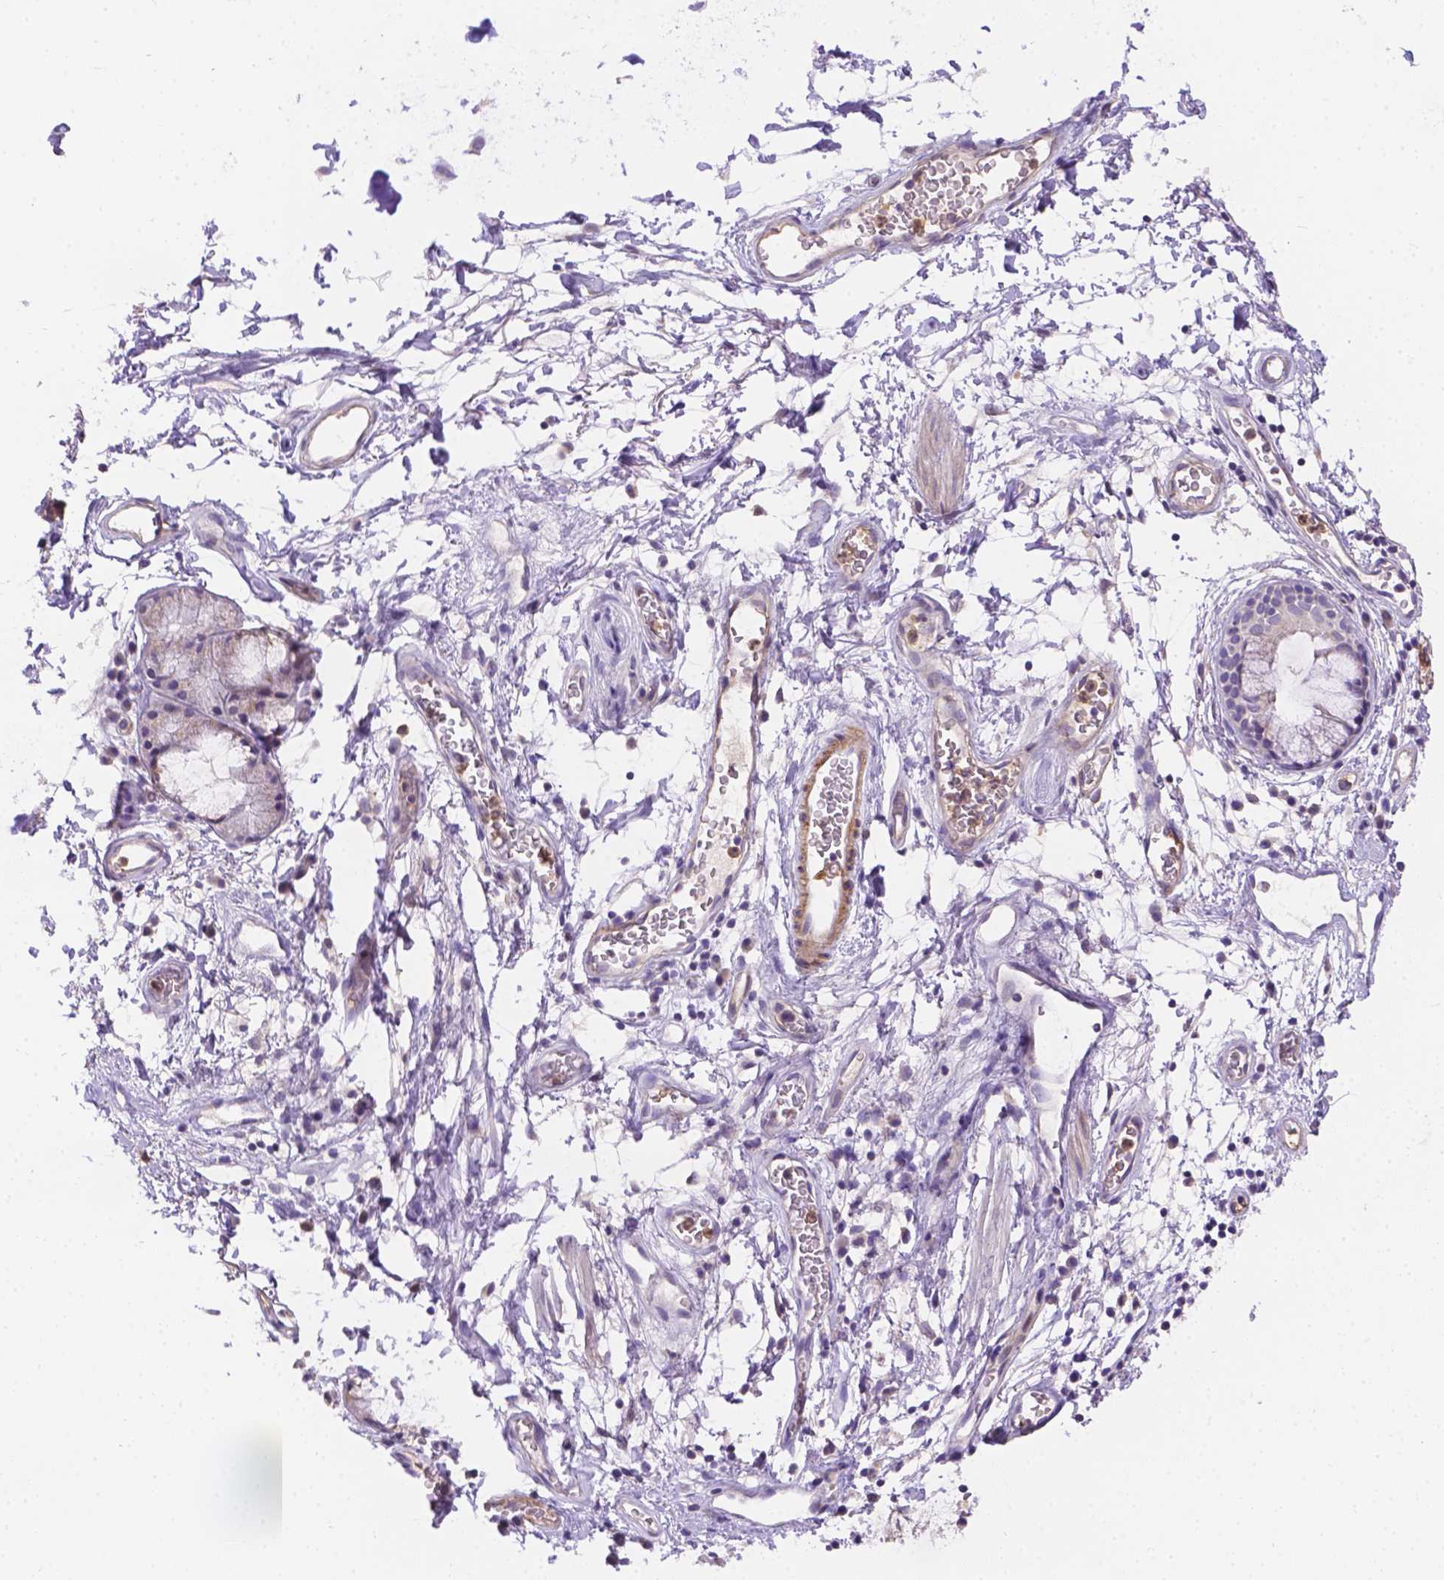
{"staining": {"intensity": "negative", "quantity": "none", "location": "none"}, "tissue": "adipose tissue", "cell_type": "Adipocytes", "image_type": "normal", "snomed": [{"axis": "morphology", "description": "Normal tissue, NOS"}, {"axis": "topography", "description": "Cartilage tissue"}, {"axis": "topography", "description": "Bronchus"}], "caption": "An IHC photomicrograph of unremarkable adipose tissue is shown. There is no staining in adipocytes of adipose tissue.", "gene": "NXPE2", "patient": {"sex": "male", "age": 58}}